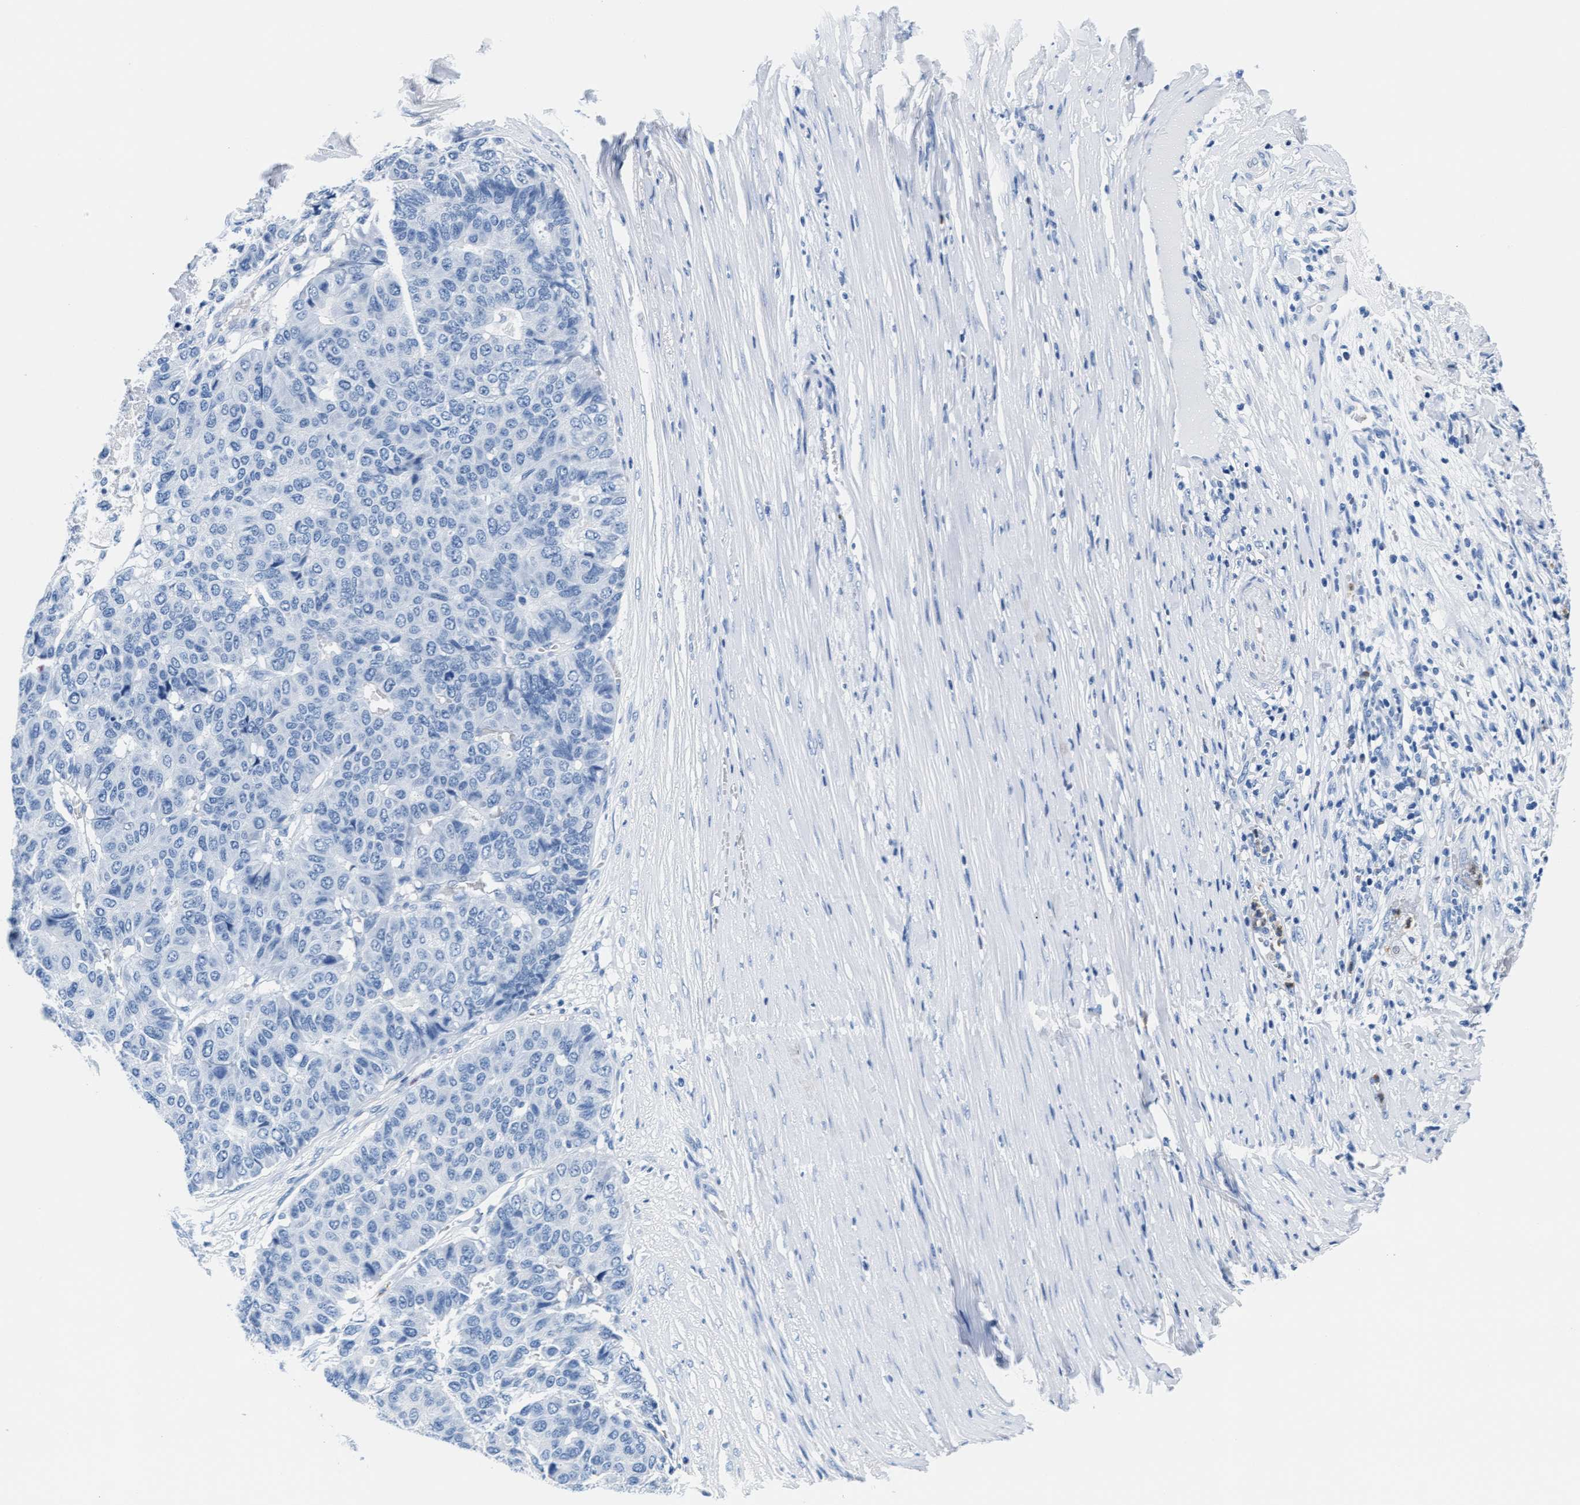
{"staining": {"intensity": "negative", "quantity": "none", "location": "none"}, "tissue": "pancreatic cancer", "cell_type": "Tumor cells", "image_type": "cancer", "snomed": [{"axis": "morphology", "description": "Adenocarcinoma, NOS"}, {"axis": "topography", "description": "Pancreas"}], "caption": "High power microscopy micrograph of an immunohistochemistry micrograph of adenocarcinoma (pancreatic), revealing no significant expression in tumor cells.", "gene": "MMP8", "patient": {"sex": "male", "age": 50}}